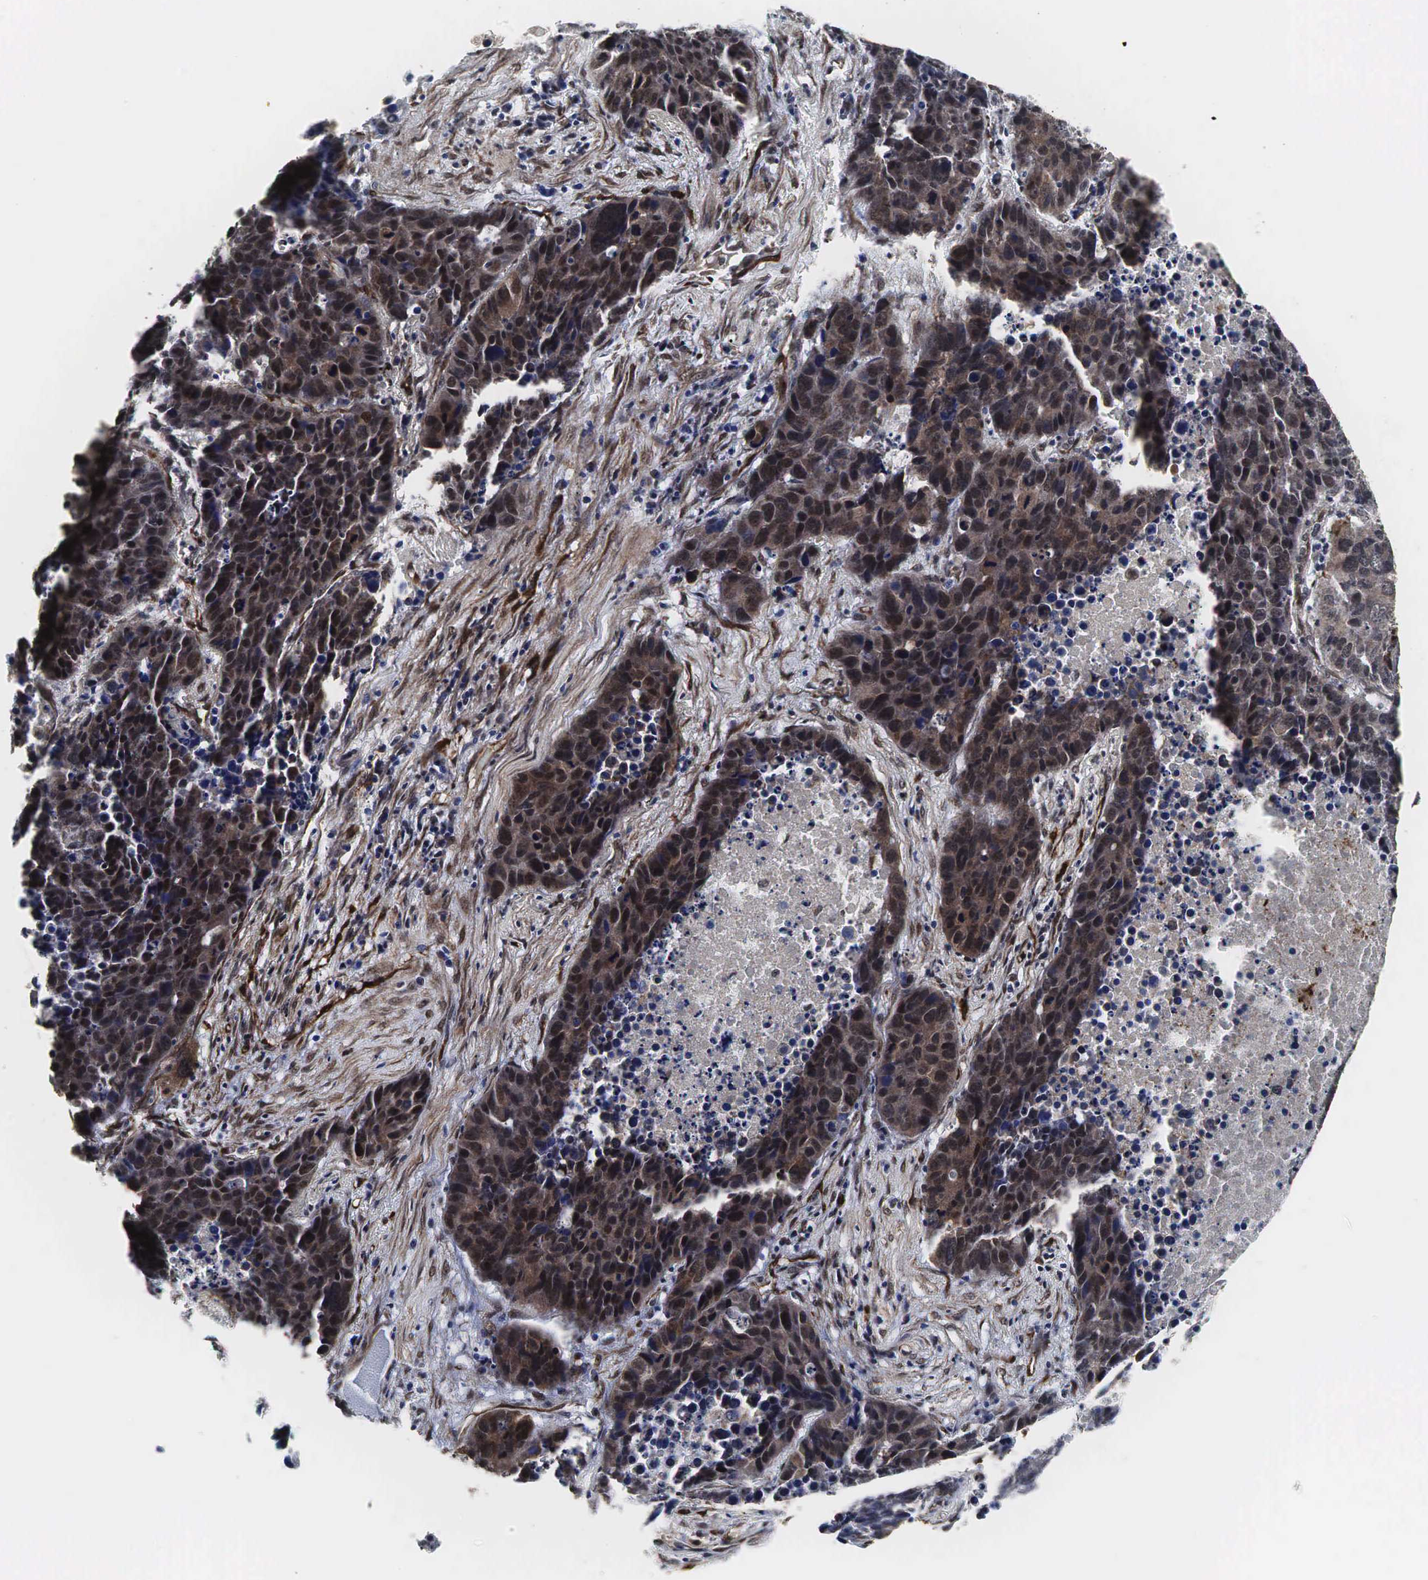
{"staining": {"intensity": "moderate", "quantity": "25%-75%", "location": "cytoplasmic/membranous,nuclear"}, "tissue": "lung cancer", "cell_type": "Tumor cells", "image_type": "cancer", "snomed": [{"axis": "morphology", "description": "Carcinoid, malignant, NOS"}, {"axis": "topography", "description": "Lung"}], "caption": "Immunohistochemistry (IHC) of lung cancer (malignant carcinoid) exhibits medium levels of moderate cytoplasmic/membranous and nuclear expression in approximately 25%-75% of tumor cells. The protein is shown in brown color, while the nuclei are stained blue.", "gene": "SPIN1", "patient": {"sex": "male", "age": 60}}